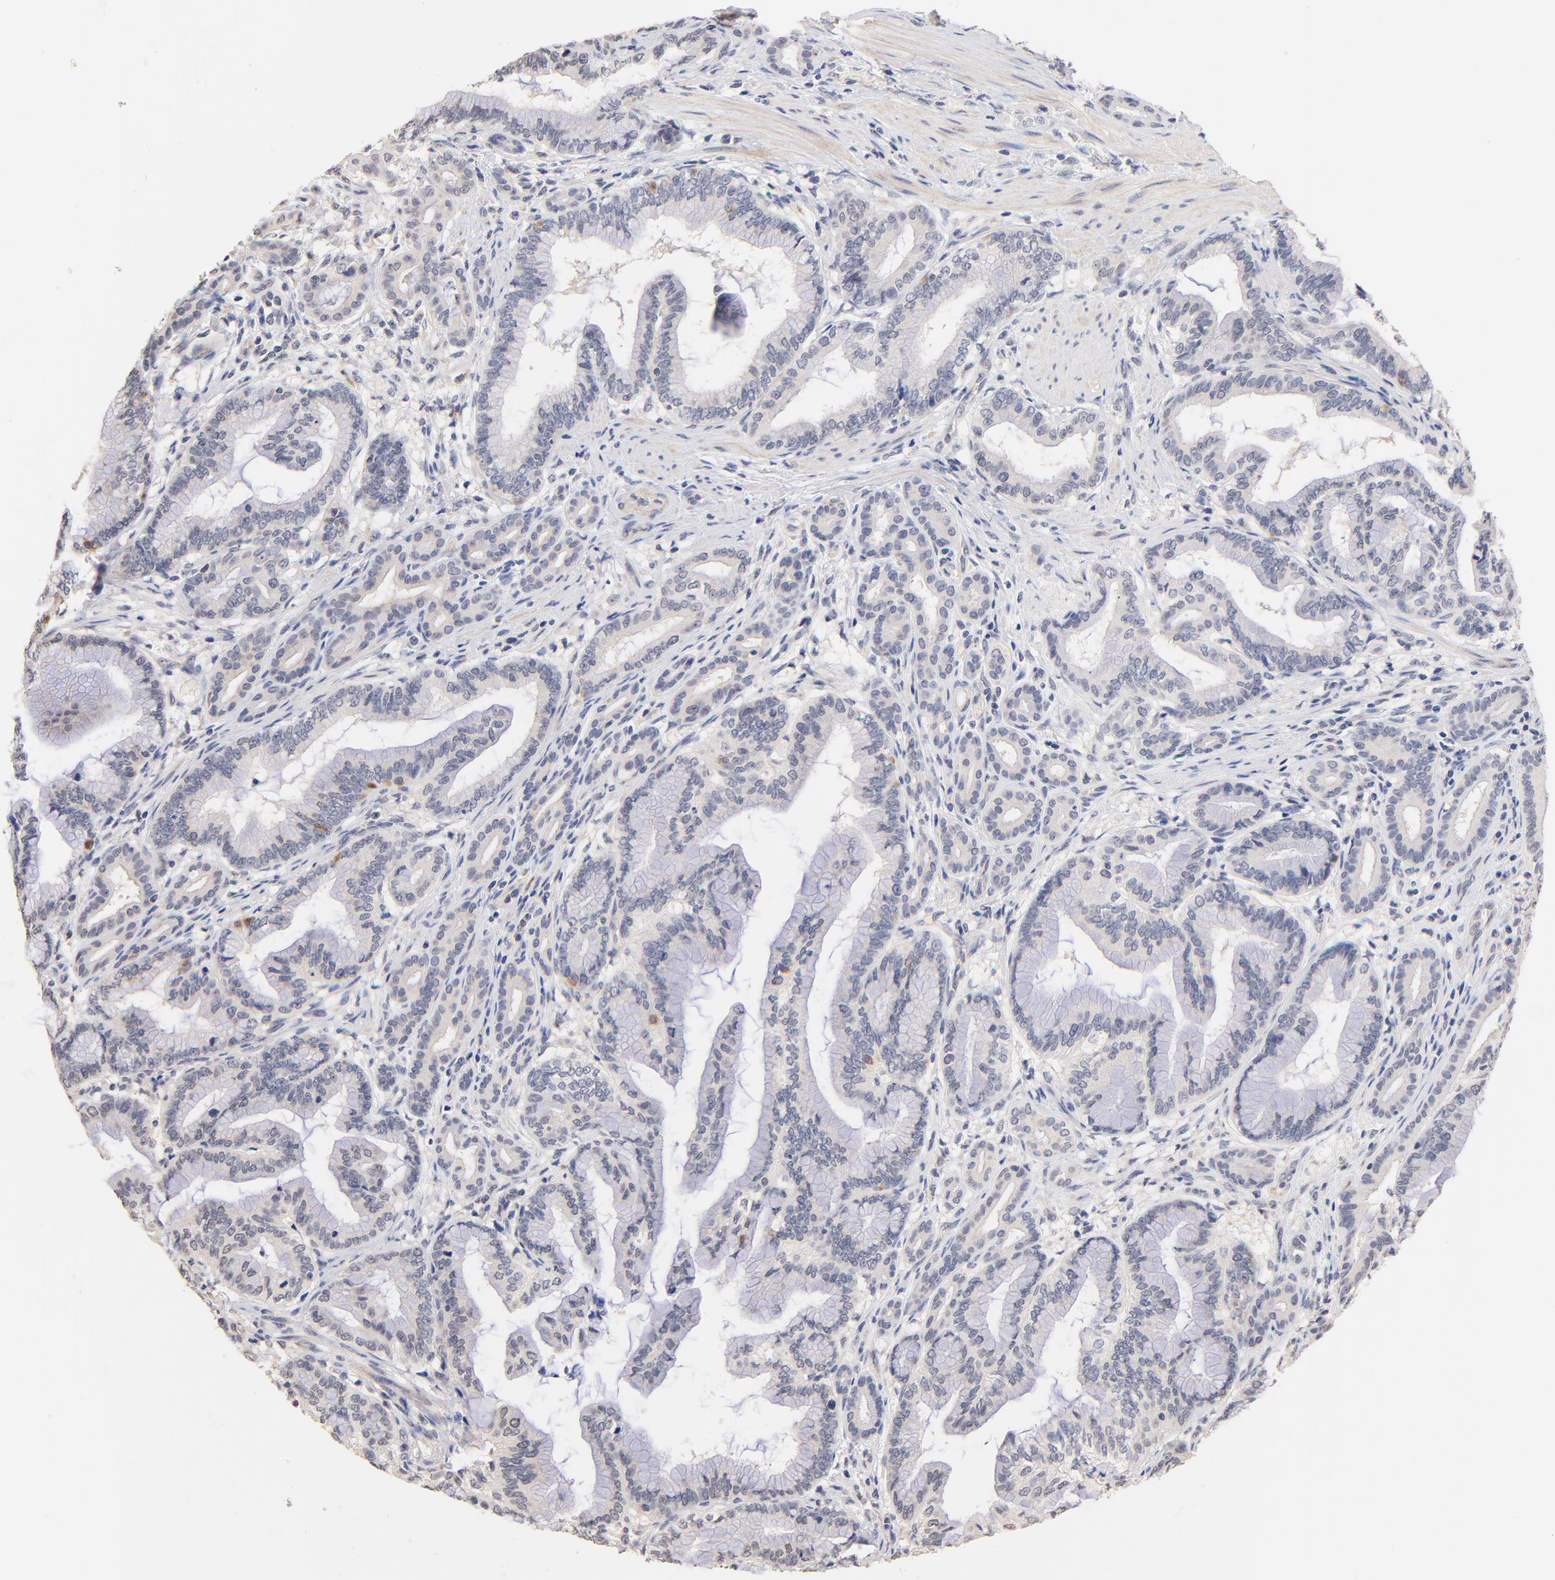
{"staining": {"intensity": "negative", "quantity": "none", "location": "none"}, "tissue": "pancreatic cancer", "cell_type": "Tumor cells", "image_type": "cancer", "snomed": [{"axis": "morphology", "description": "Adenocarcinoma, NOS"}, {"axis": "topography", "description": "Pancreas"}], "caption": "An immunohistochemistry image of adenocarcinoma (pancreatic) is shown. There is no staining in tumor cells of adenocarcinoma (pancreatic). Nuclei are stained in blue.", "gene": "RIBC2", "patient": {"sex": "female", "age": 64}}